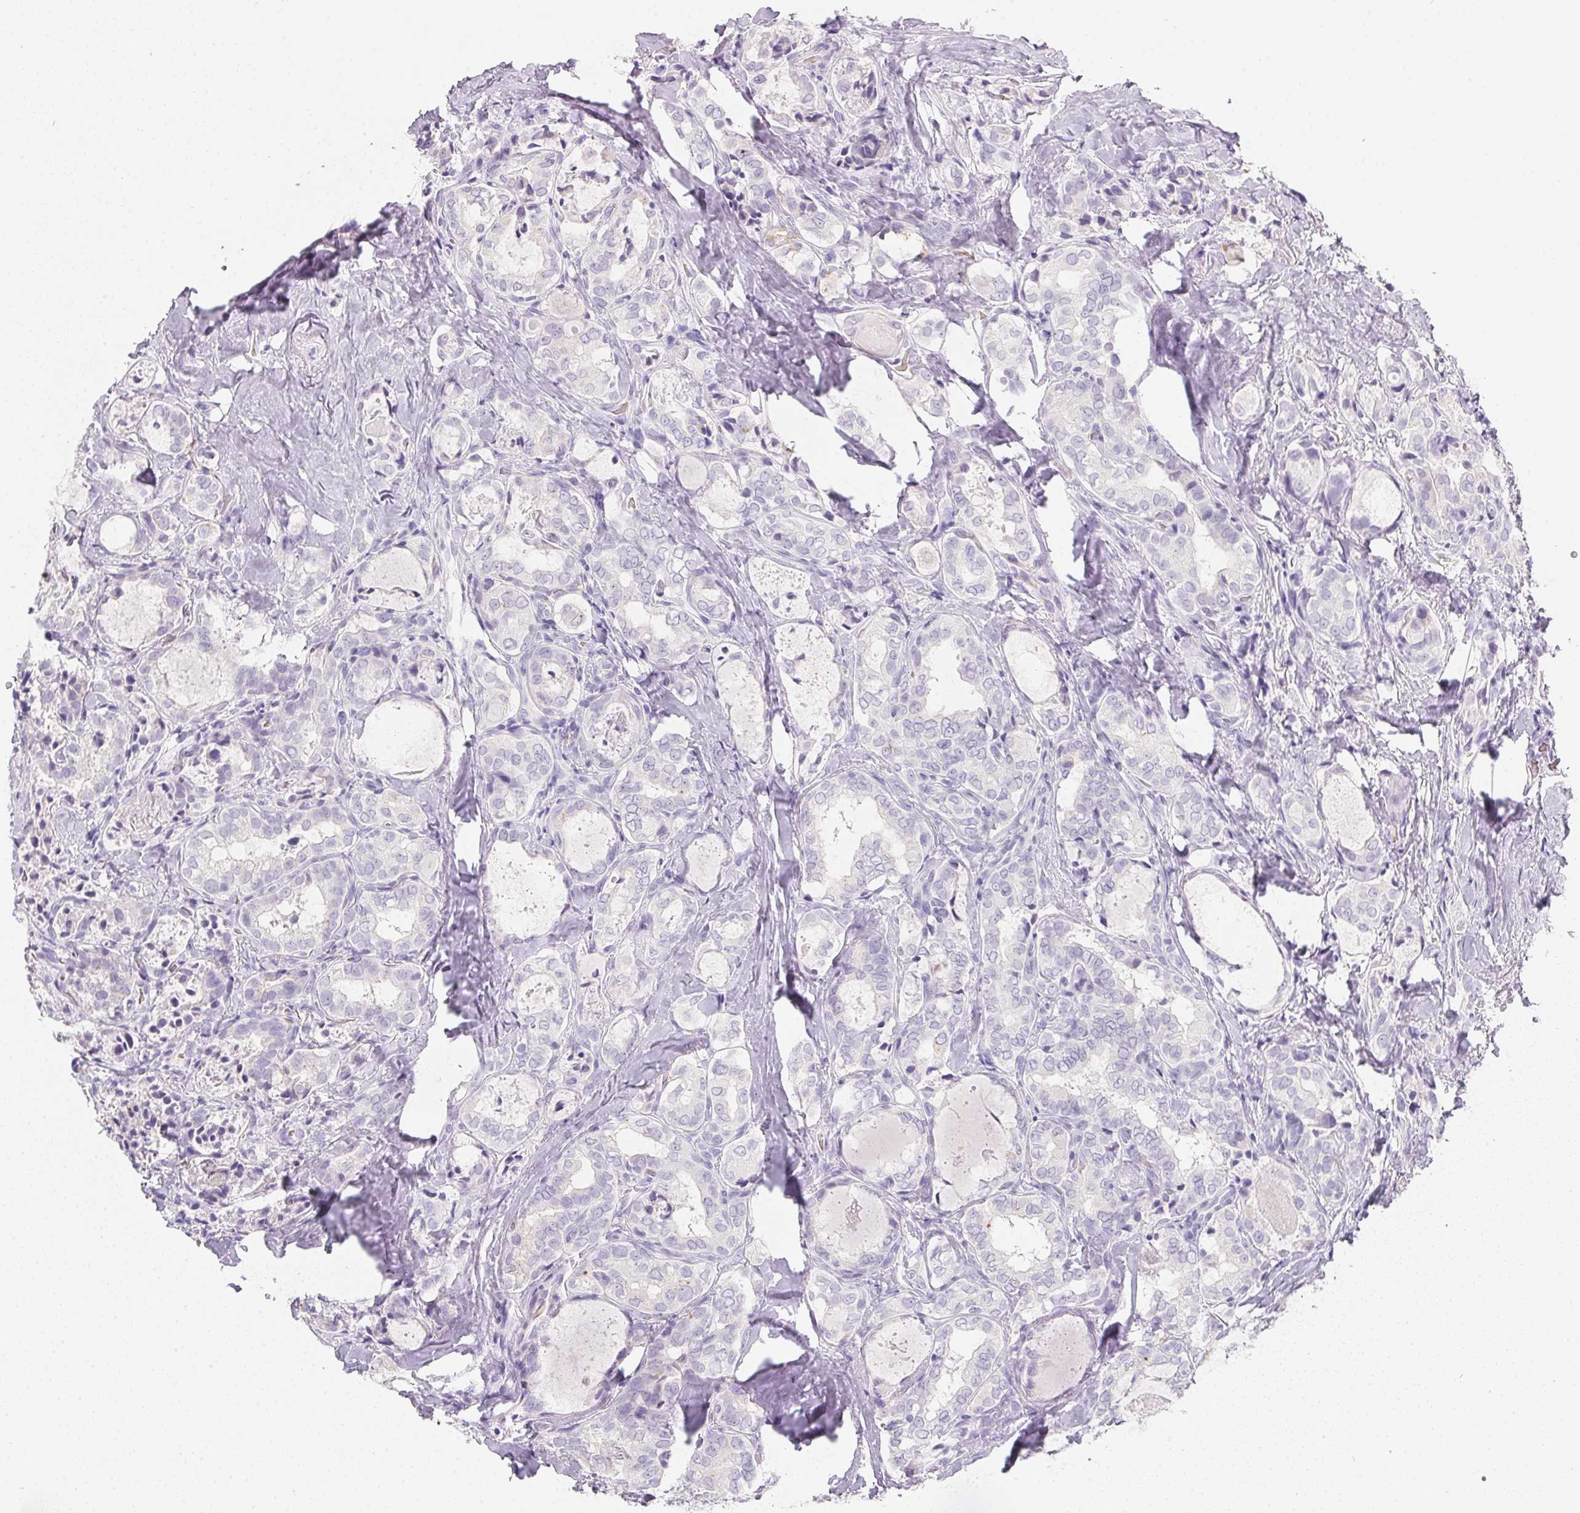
{"staining": {"intensity": "negative", "quantity": "none", "location": "none"}, "tissue": "thyroid cancer", "cell_type": "Tumor cells", "image_type": "cancer", "snomed": [{"axis": "morphology", "description": "Papillary adenocarcinoma, NOS"}, {"axis": "topography", "description": "Thyroid gland"}], "caption": "Immunohistochemistry histopathology image of human papillary adenocarcinoma (thyroid) stained for a protein (brown), which exhibits no positivity in tumor cells. (Brightfield microscopy of DAB immunohistochemistry at high magnification).", "gene": "DCD", "patient": {"sex": "female", "age": 75}}